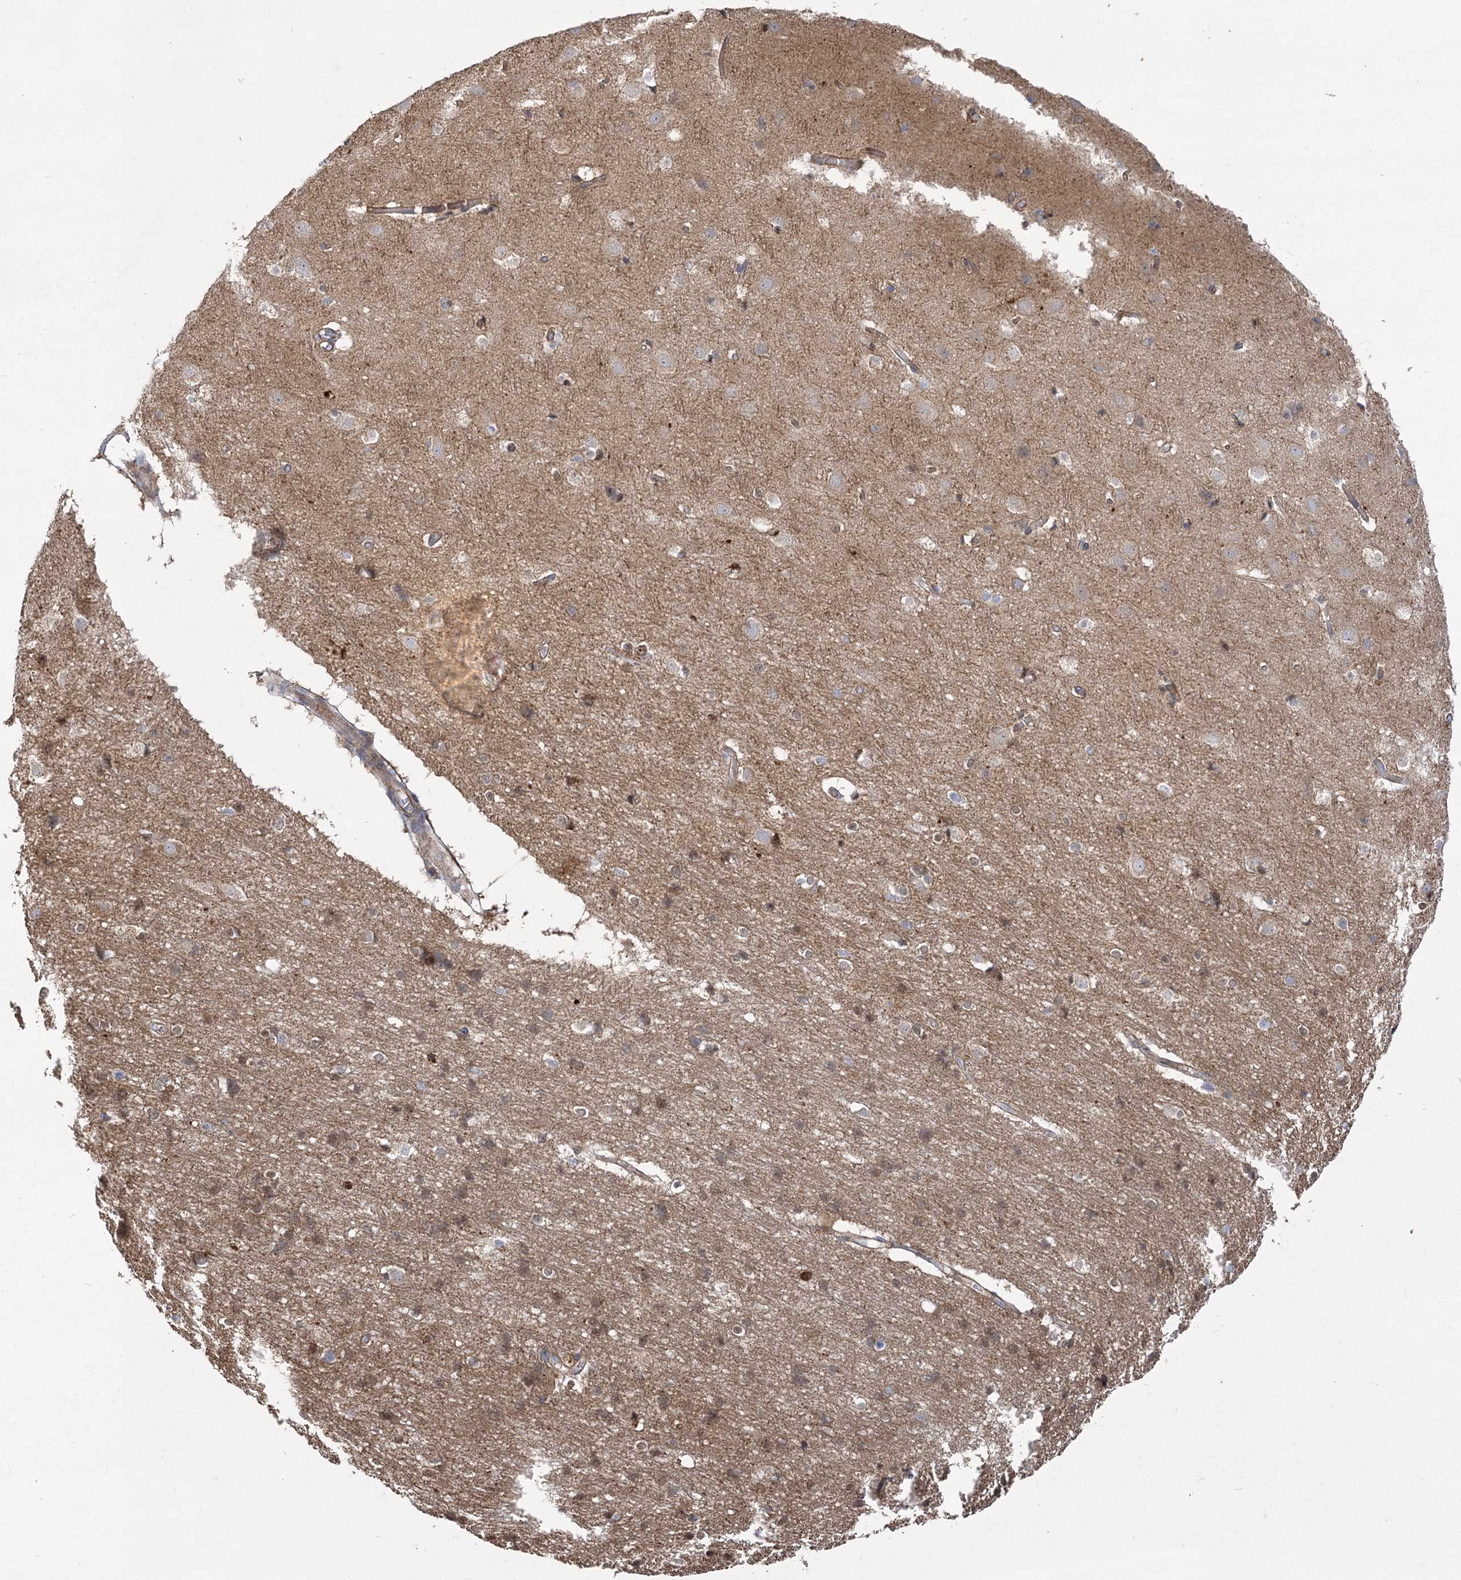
{"staining": {"intensity": "negative", "quantity": "none", "location": "none"}, "tissue": "cerebral cortex", "cell_type": "Endothelial cells", "image_type": "normal", "snomed": [{"axis": "morphology", "description": "Normal tissue, NOS"}, {"axis": "topography", "description": "Cerebral cortex"}], "caption": "DAB immunohistochemical staining of unremarkable human cerebral cortex demonstrates no significant positivity in endothelial cells.", "gene": "RMDN2", "patient": {"sex": "male", "age": 54}}